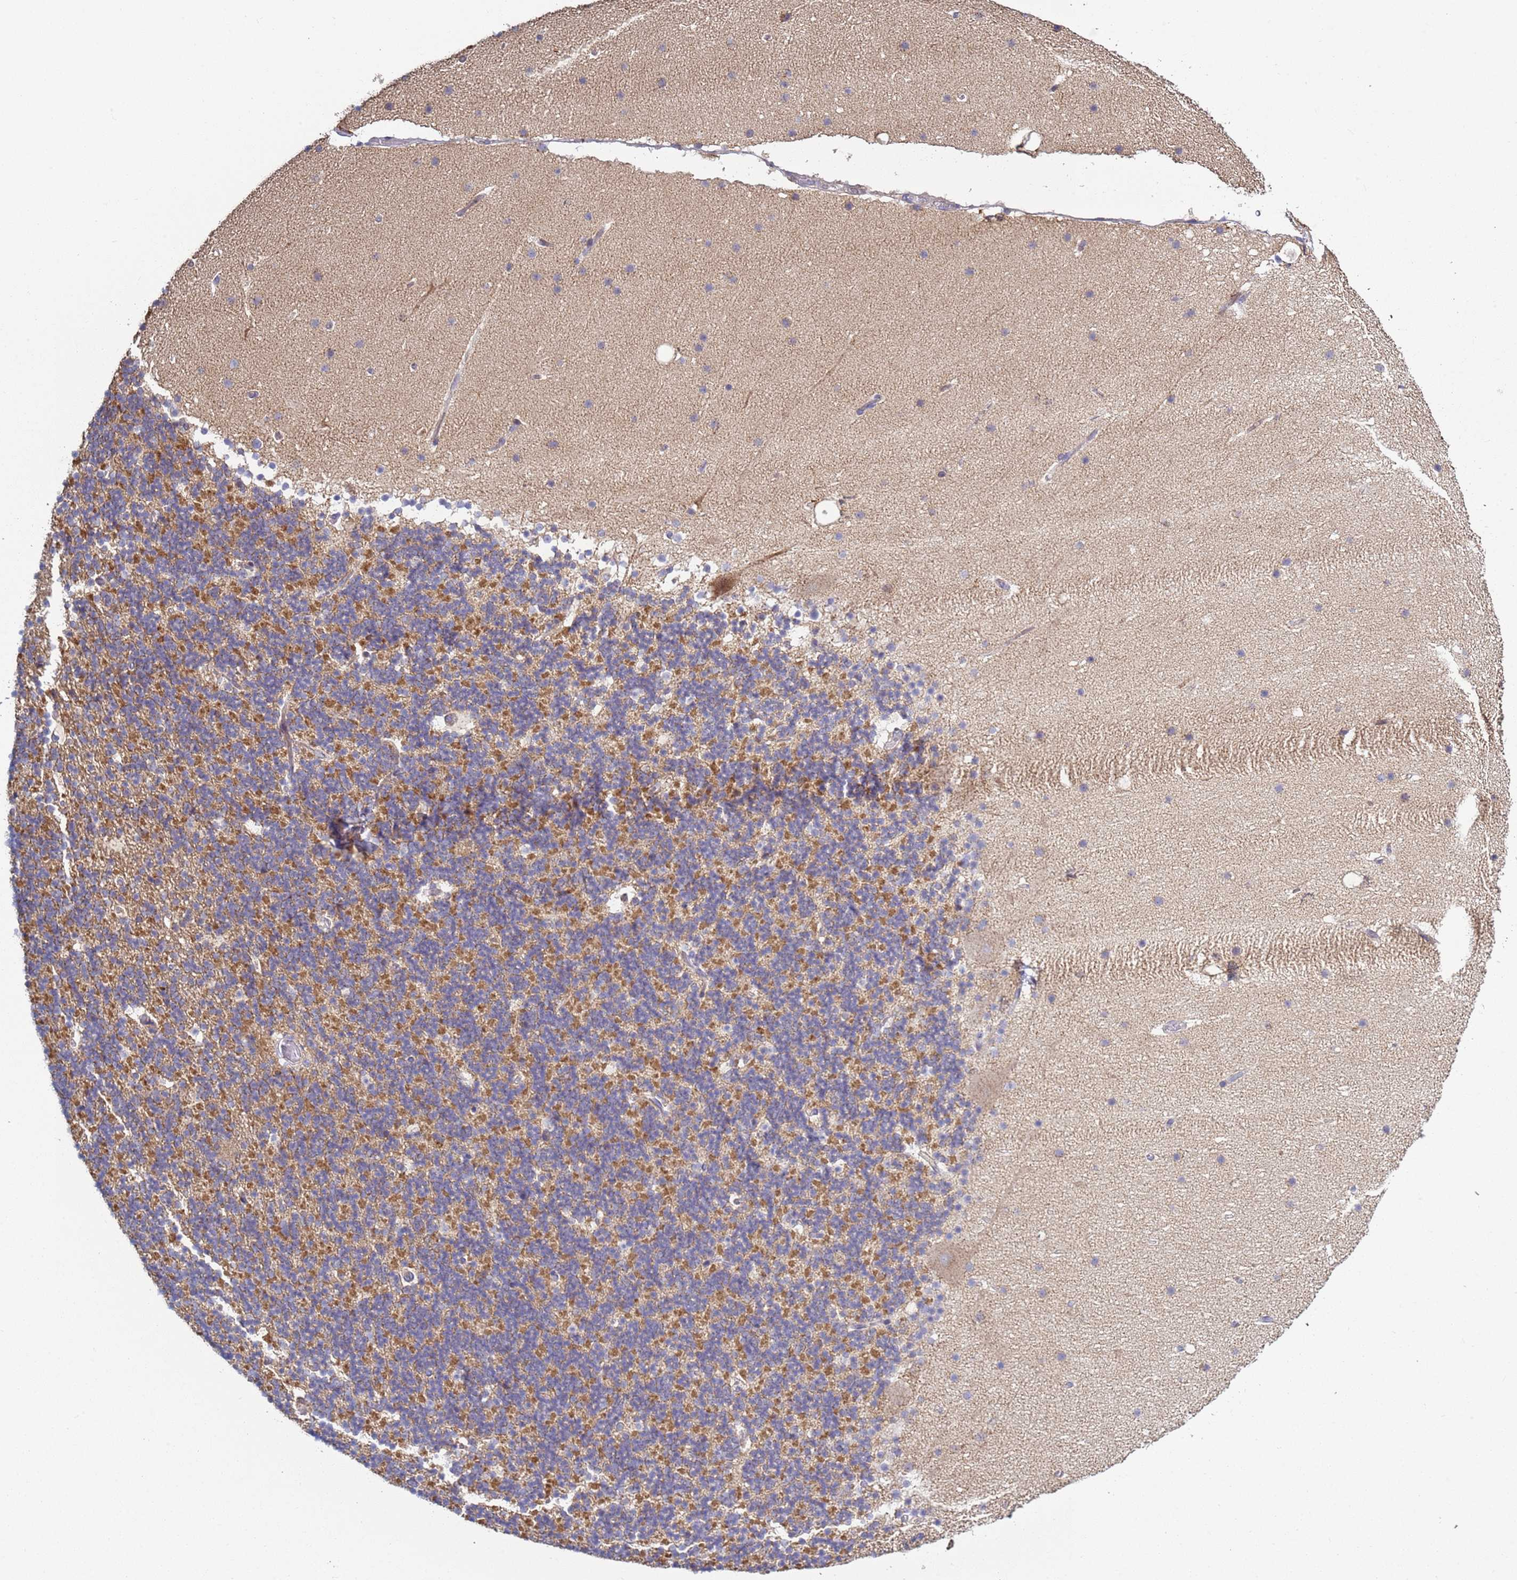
{"staining": {"intensity": "moderate", "quantity": "25%-75%", "location": "cytoplasmic/membranous"}, "tissue": "cerebellum", "cell_type": "Cells in granular layer", "image_type": "normal", "snomed": [{"axis": "morphology", "description": "Normal tissue, NOS"}, {"axis": "topography", "description": "Cerebellum"}], "caption": "Cells in granular layer reveal medium levels of moderate cytoplasmic/membranous staining in approximately 25%-75% of cells in benign human cerebellum. (DAB IHC, brown staining for protein, blue staining for nuclei).", "gene": "DIP2B", "patient": {"sex": "male", "age": 57}}